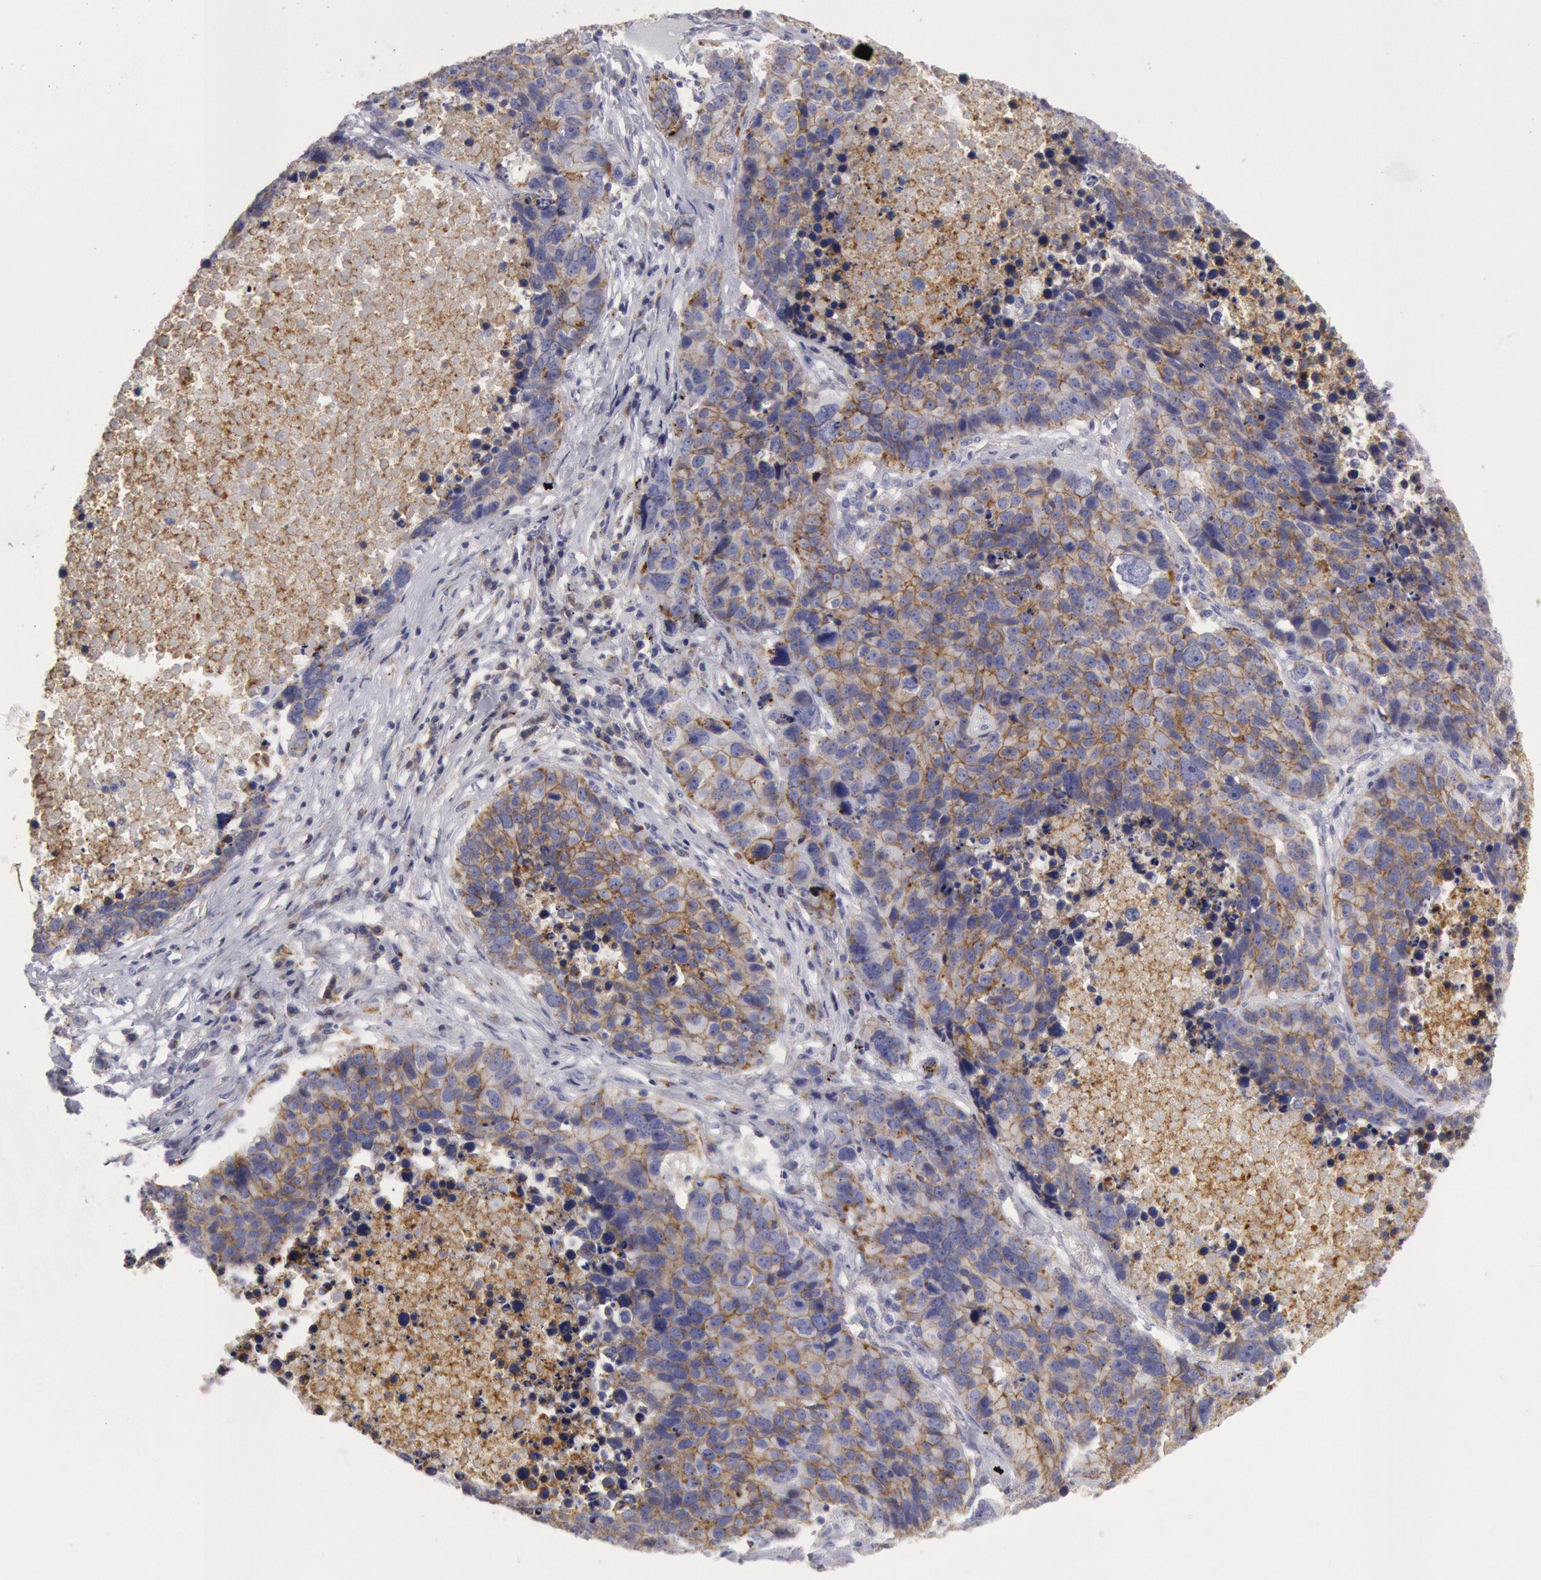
{"staining": {"intensity": "negative", "quantity": "none", "location": "none"}, "tissue": "lung cancer", "cell_type": "Tumor cells", "image_type": "cancer", "snomed": [{"axis": "morphology", "description": "Carcinoid, malignant, NOS"}, {"axis": "topography", "description": "Lung"}], "caption": "High magnification brightfield microscopy of lung malignant carcinoid stained with DAB (3,3'-diaminobenzidine) (brown) and counterstained with hematoxylin (blue): tumor cells show no significant expression.", "gene": "FLOT1", "patient": {"sex": "male", "age": 60}}